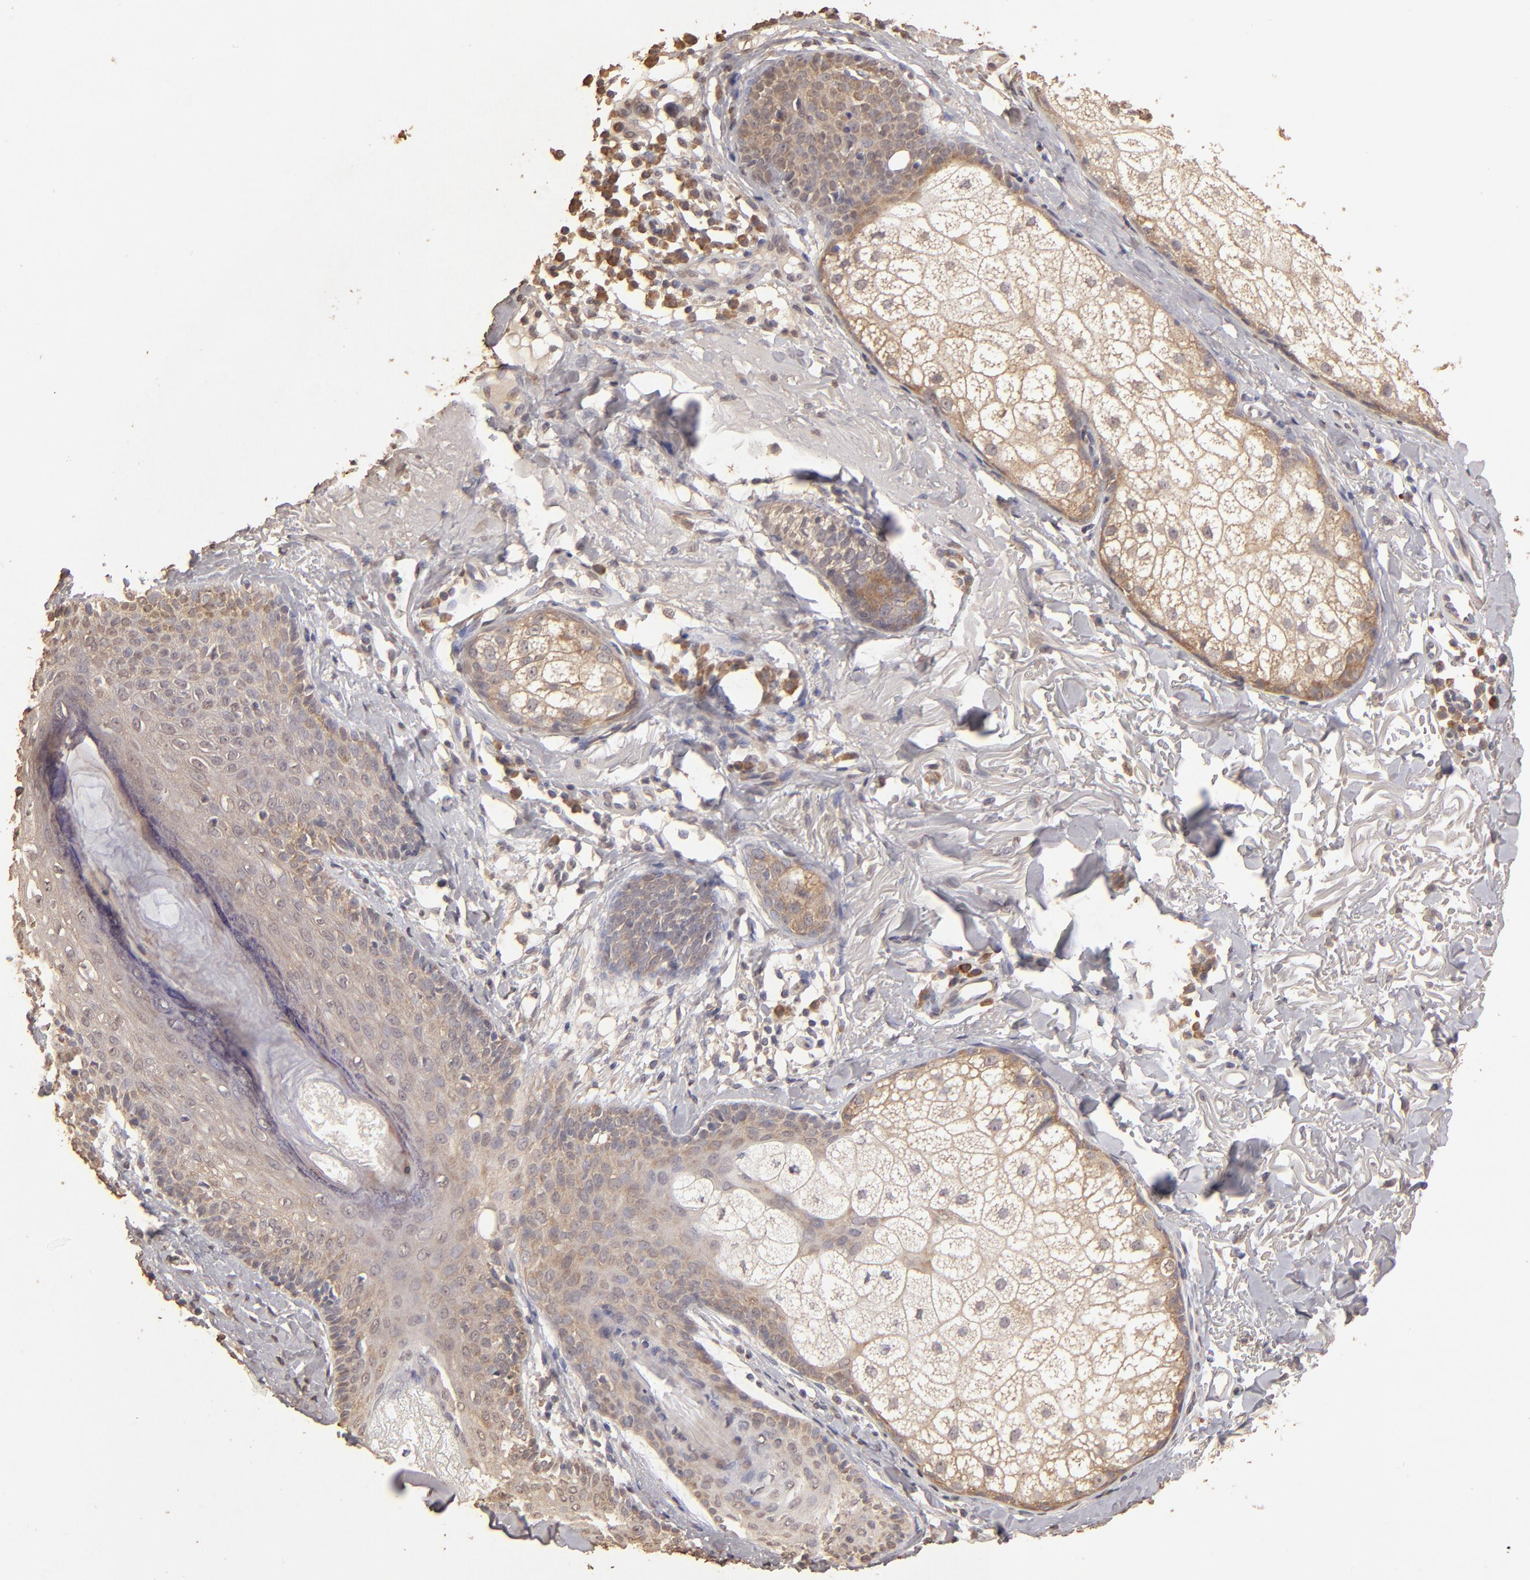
{"staining": {"intensity": "moderate", "quantity": ">75%", "location": "cytoplasmic/membranous"}, "tissue": "skin cancer", "cell_type": "Tumor cells", "image_type": "cancer", "snomed": [{"axis": "morphology", "description": "Basal cell carcinoma"}, {"axis": "topography", "description": "Skin"}], "caption": "DAB (3,3'-diaminobenzidine) immunohistochemical staining of skin basal cell carcinoma shows moderate cytoplasmic/membranous protein staining in about >75% of tumor cells. The protein is stained brown, and the nuclei are stained in blue (DAB (3,3'-diaminobenzidine) IHC with brightfield microscopy, high magnification).", "gene": "OPHN1", "patient": {"sex": "male", "age": 74}}